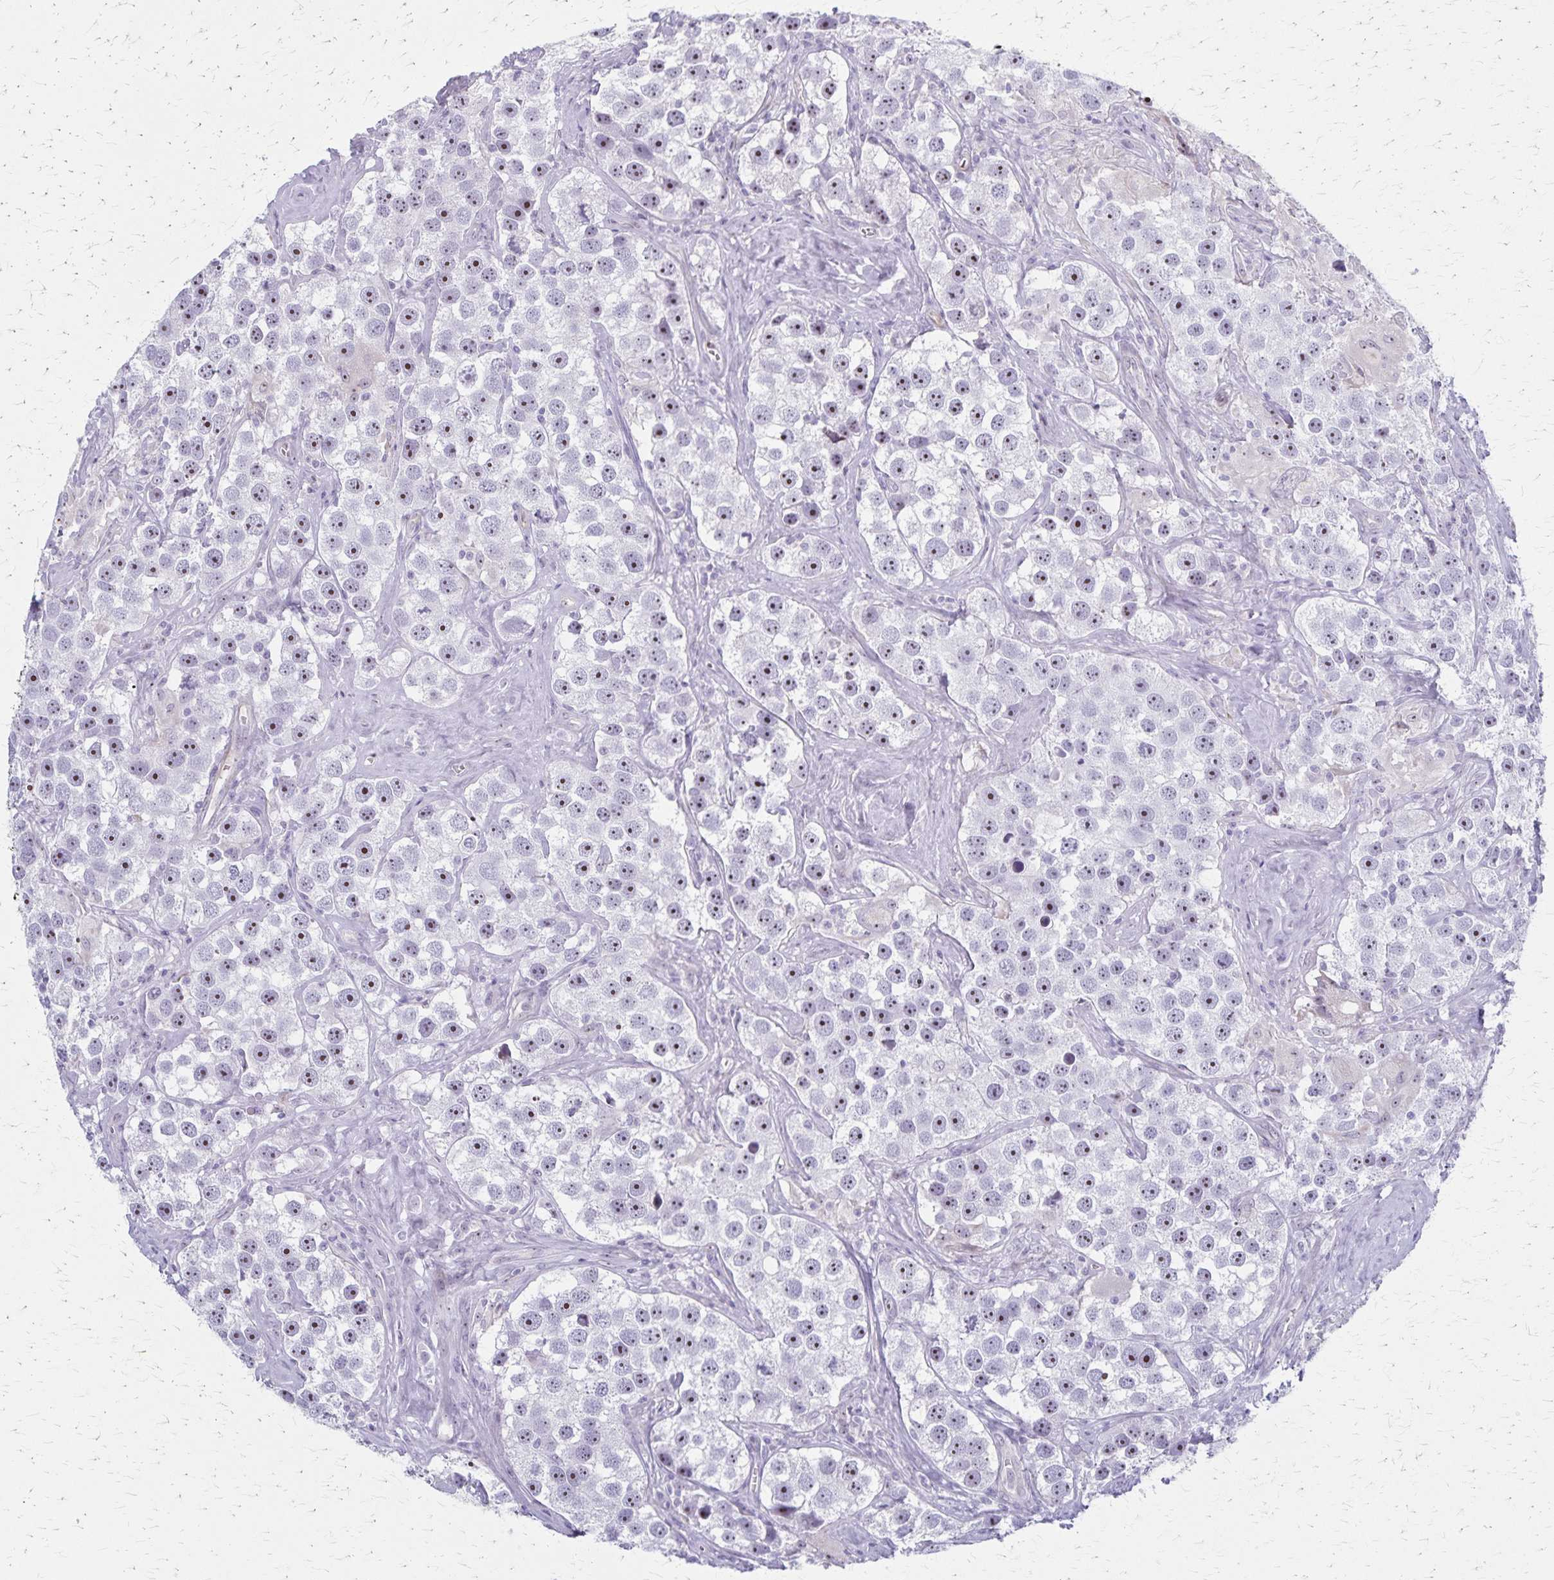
{"staining": {"intensity": "strong", "quantity": "25%-75%", "location": "nuclear"}, "tissue": "testis cancer", "cell_type": "Tumor cells", "image_type": "cancer", "snomed": [{"axis": "morphology", "description": "Seminoma, NOS"}, {"axis": "topography", "description": "Testis"}], "caption": "Testis seminoma stained for a protein (brown) reveals strong nuclear positive expression in about 25%-75% of tumor cells.", "gene": "DLK2", "patient": {"sex": "male", "age": 49}}